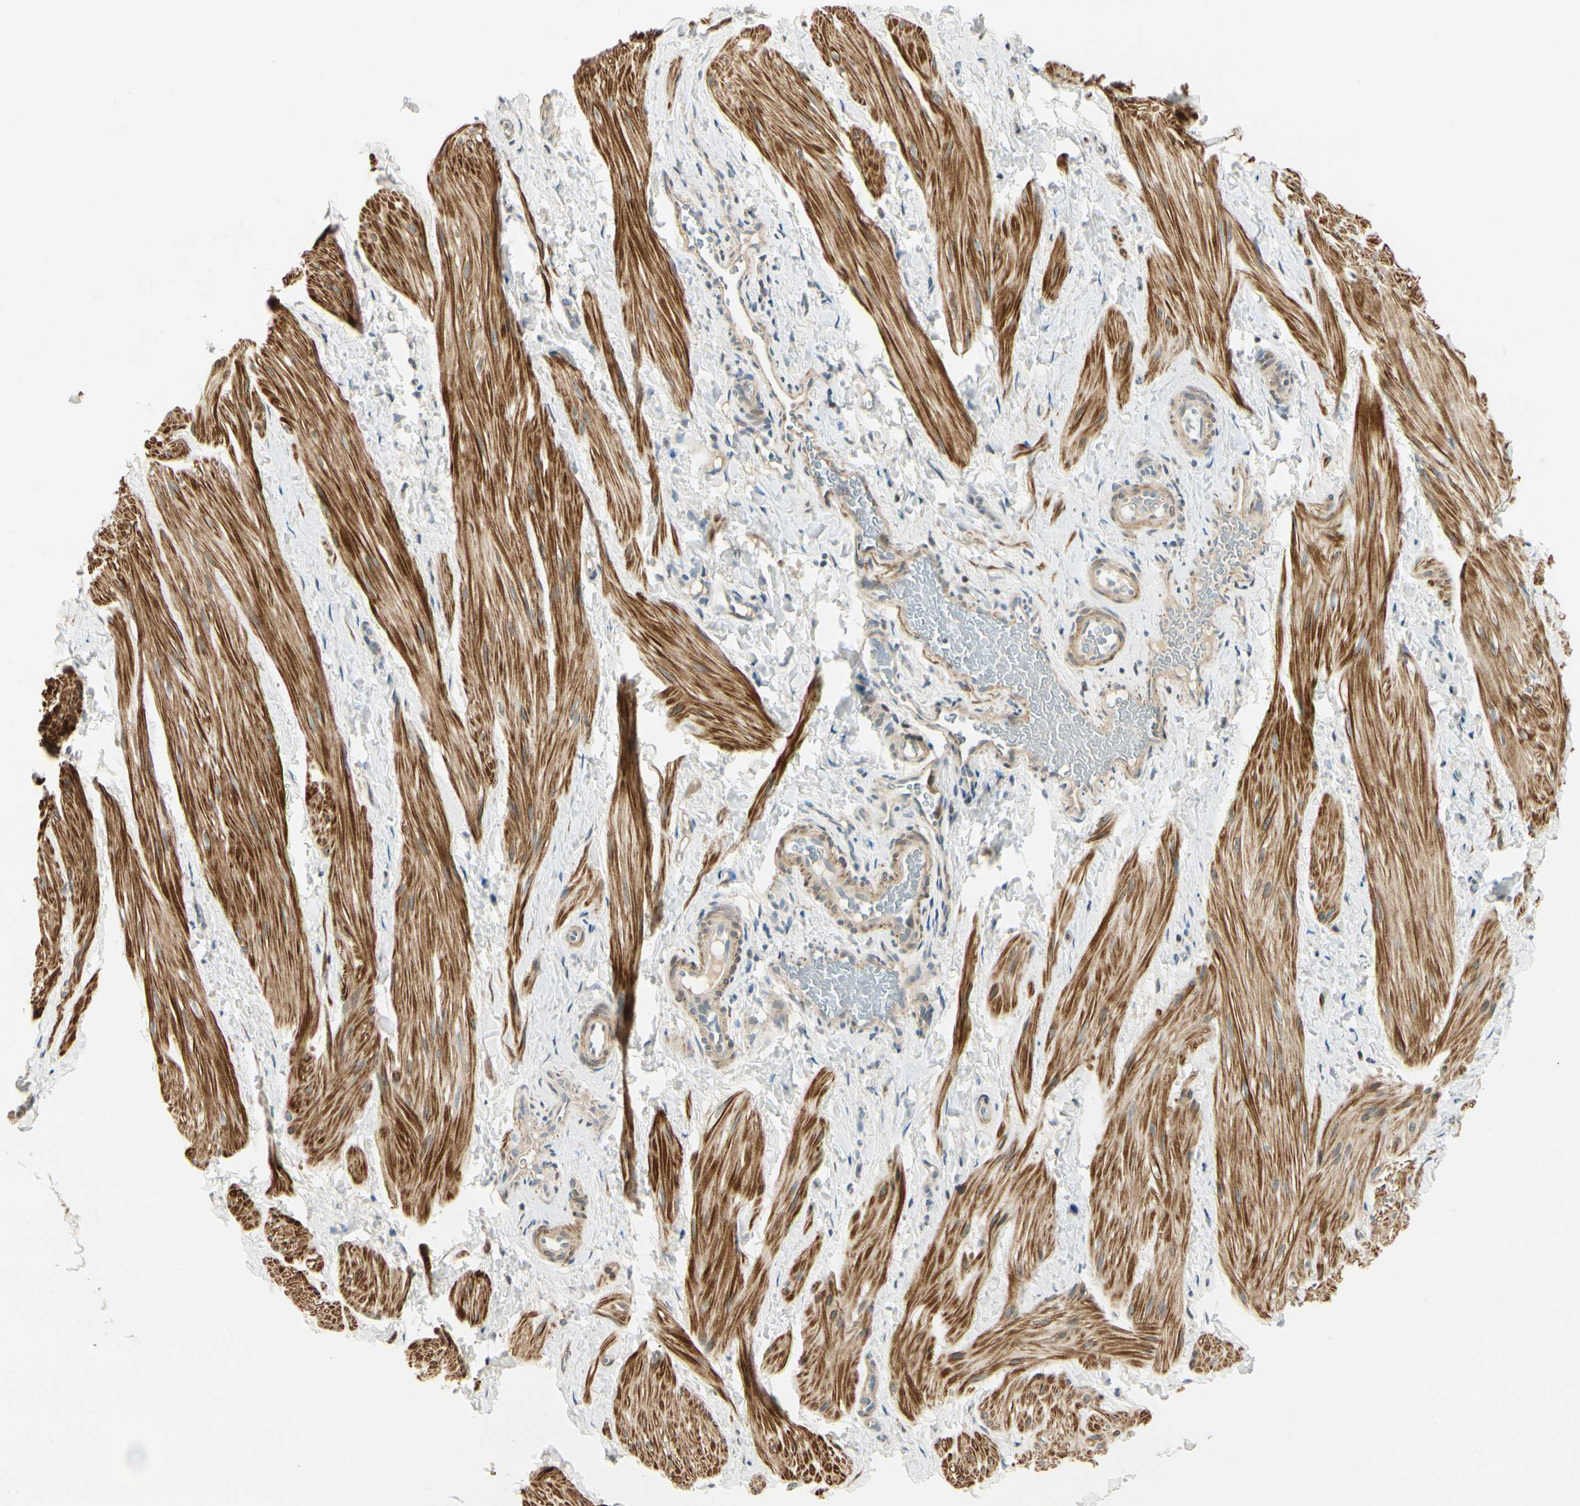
{"staining": {"intensity": "strong", "quantity": ">75%", "location": "cytoplasmic/membranous"}, "tissue": "smooth muscle", "cell_type": "Smooth muscle cells", "image_type": "normal", "snomed": [{"axis": "morphology", "description": "Normal tissue, NOS"}, {"axis": "topography", "description": "Smooth muscle"}], "caption": "A brown stain labels strong cytoplasmic/membranous expression of a protein in smooth muscle cells of normal human smooth muscle. (brown staining indicates protein expression, while blue staining denotes nuclei).", "gene": "P4HA3", "patient": {"sex": "male", "age": 16}}